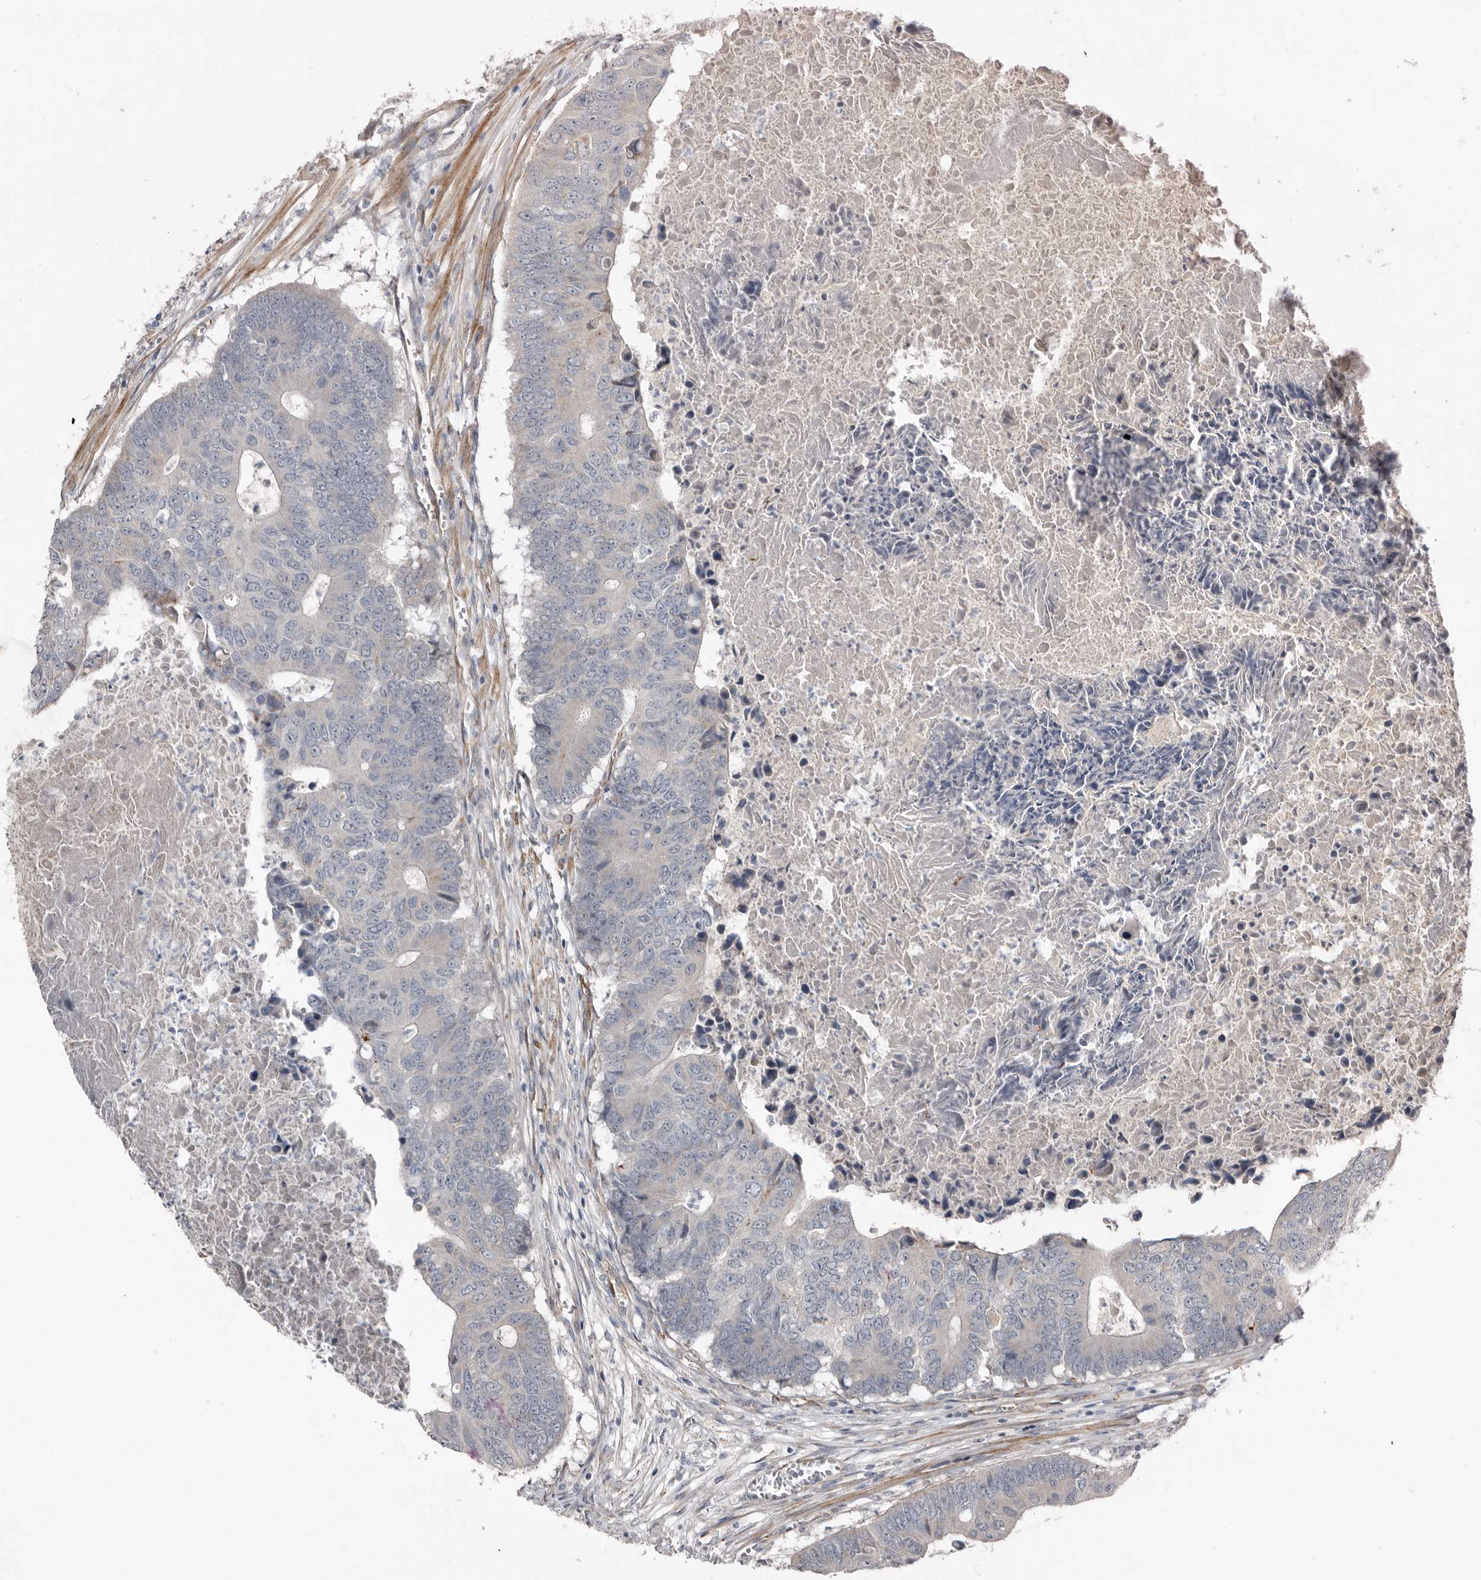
{"staining": {"intensity": "negative", "quantity": "none", "location": "none"}, "tissue": "colorectal cancer", "cell_type": "Tumor cells", "image_type": "cancer", "snomed": [{"axis": "morphology", "description": "Adenocarcinoma, NOS"}, {"axis": "topography", "description": "Colon"}], "caption": "Immunohistochemistry of human adenocarcinoma (colorectal) displays no staining in tumor cells. Nuclei are stained in blue.", "gene": "RANBP17", "patient": {"sex": "male", "age": 87}}